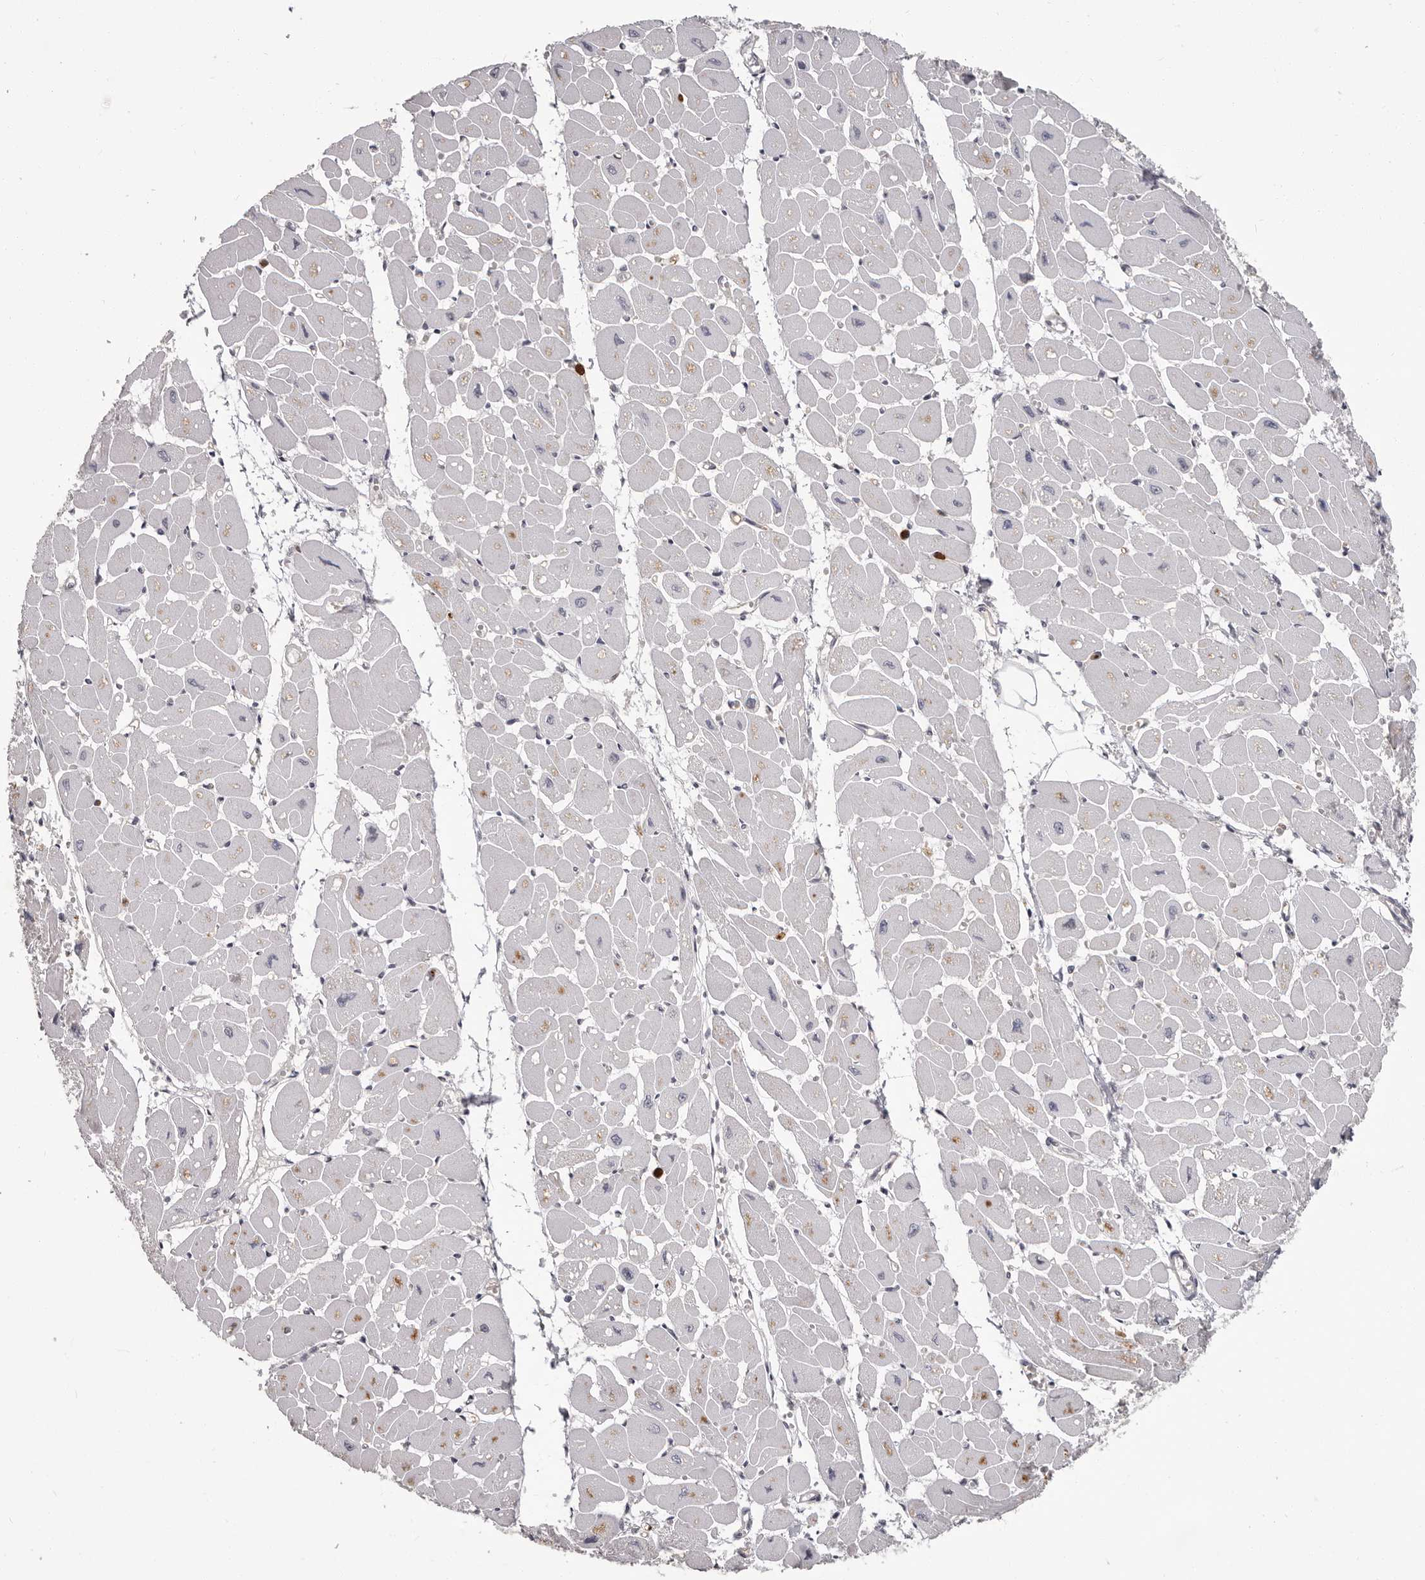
{"staining": {"intensity": "negative", "quantity": "none", "location": "none"}, "tissue": "heart muscle", "cell_type": "Cardiomyocytes", "image_type": "normal", "snomed": [{"axis": "morphology", "description": "Normal tissue, NOS"}, {"axis": "topography", "description": "Heart"}], "caption": "Protein analysis of benign heart muscle displays no significant staining in cardiomyocytes.", "gene": "GPR157", "patient": {"sex": "female", "age": 54}}